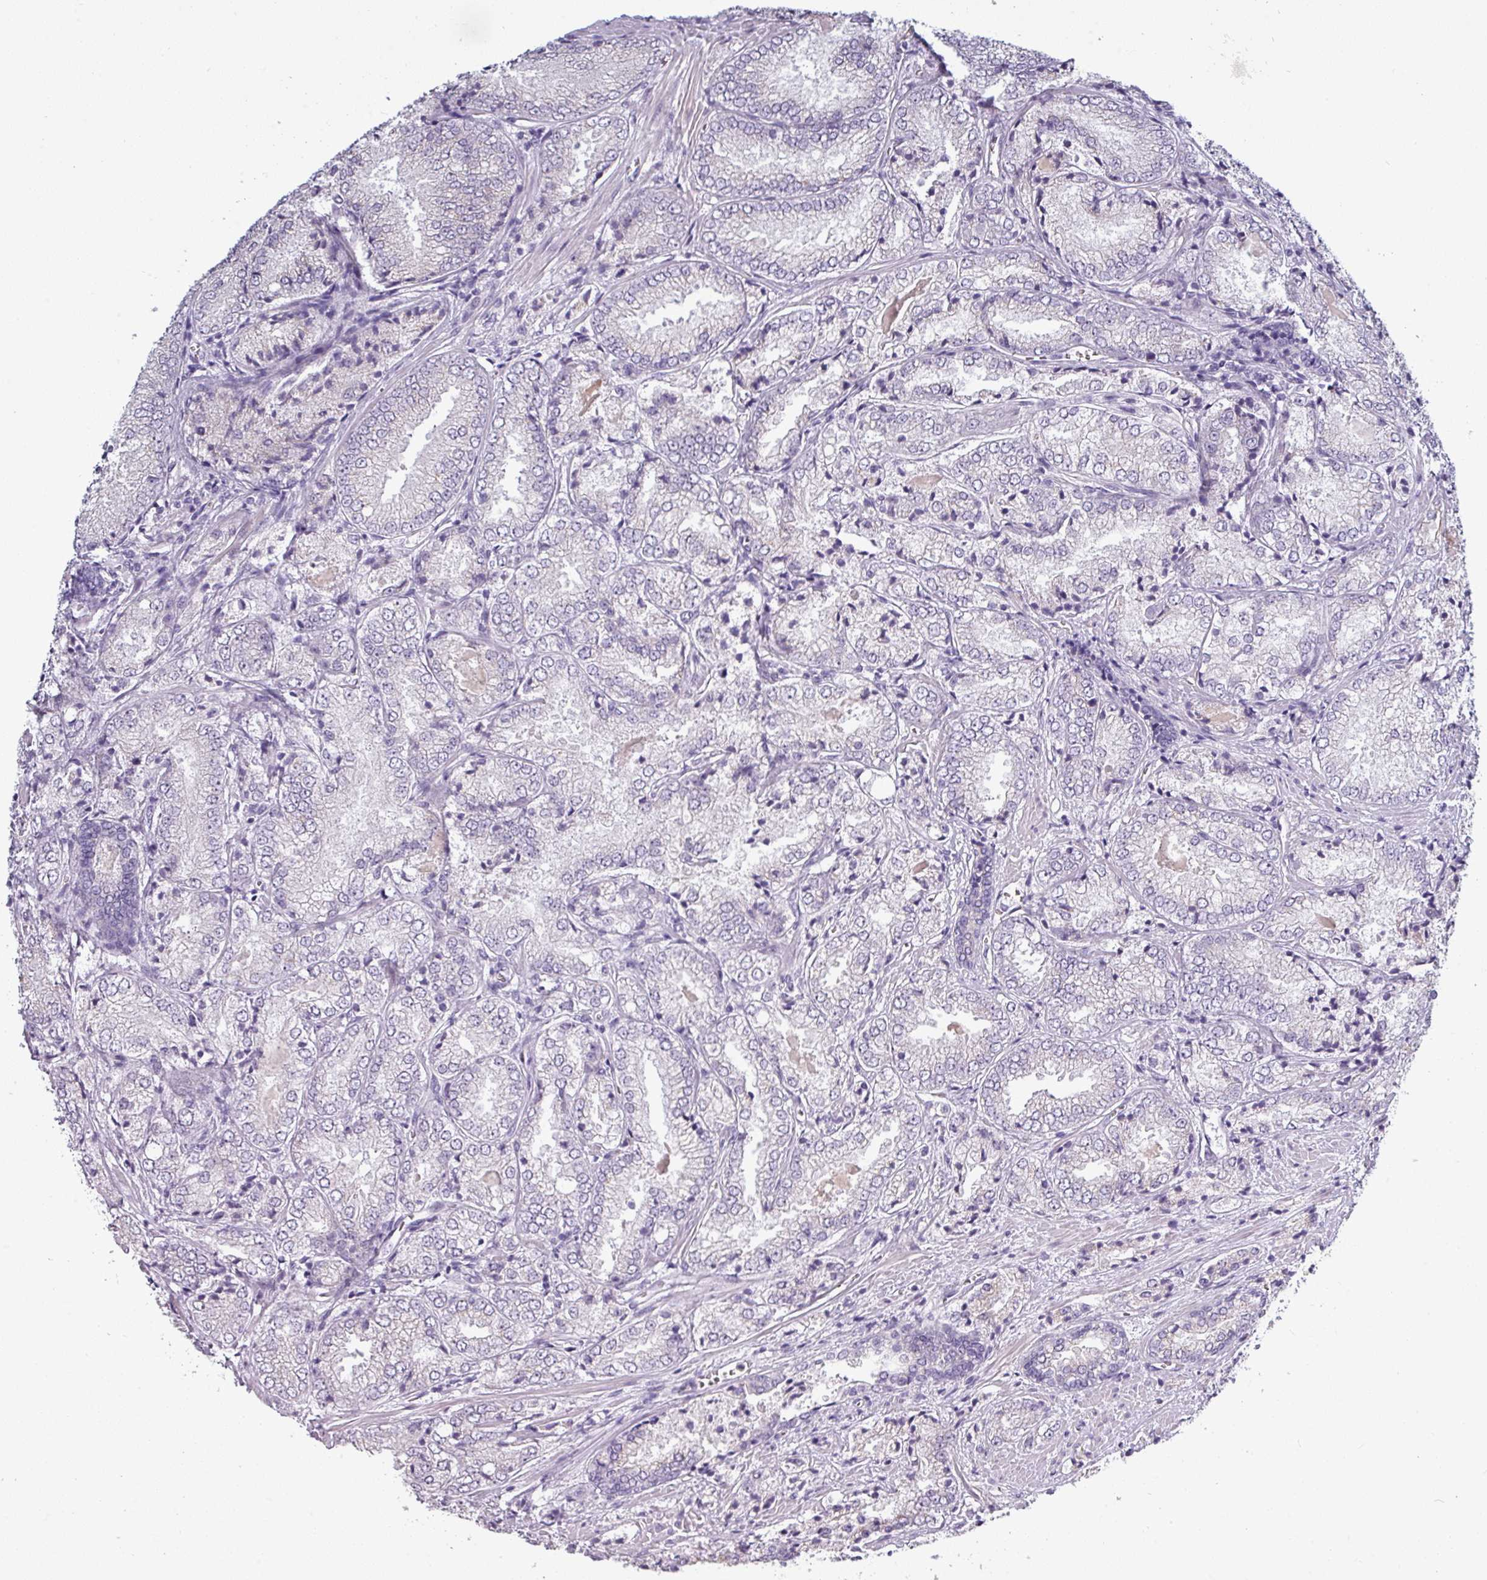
{"staining": {"intensity": "negative", "quantity": "none", "location": "none"}, "tissue": "prostate cancer", "cell_type": "Tumor cells", "image_type": "cancer", "snomed": [{"axis": "morphology", "description": "Adenocarcinoma, High grade"}, {"axis": "topography", "description": "Prostate"}], "caption": "This is a image of immunohistochemistry staining of high-grade adenocarcinoma (prostate), which shows no expression in tumor cells.", "gene": "SLC26A9", "patient": {"sex": "male", "age": 63}}